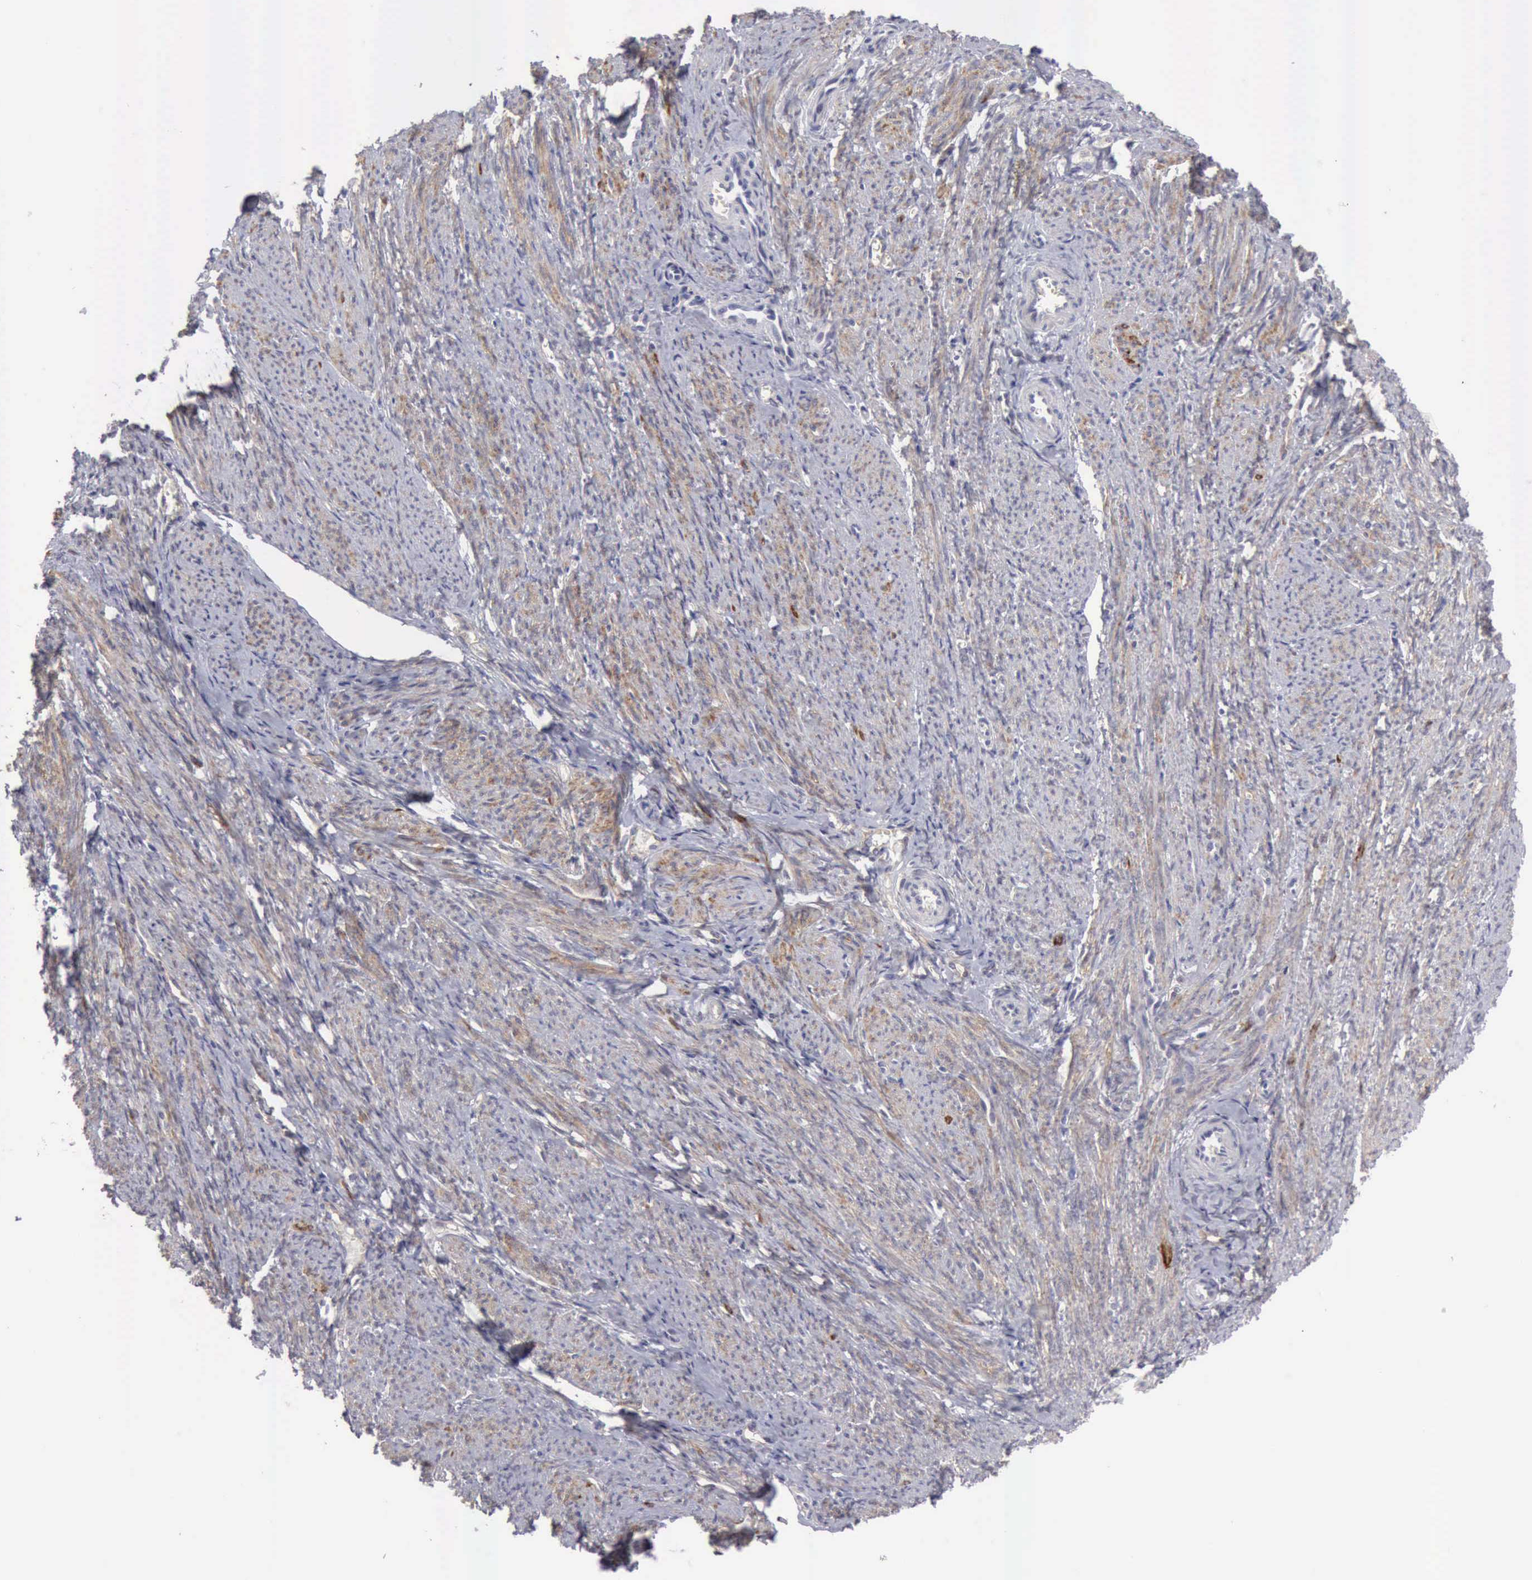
{"staining": {"intensity": "moderate", "quantity": "25%-75%", "location": "cytoplasmic/membranous"}, "tissue": "smooth muscle", "cell_type": "Smooth muscle cells", "image_type": "normal", "snomed": [{"axis": "morphology", "description": "Normal tissue, NOS"}, {"axis": "topography", "description": "Smooth muscle"}, {"axis": "topography", "description": "Cervix"}], "caption": "A high-resolution photomicrograph shows IHC staining of normal smooth muscle, which shows moderate cytoplasmic/membranous expression in about 25%-75% of smooth muscle cells. The staining is performed using DAB (3,3'-diaminobenzidine) brown chromogen to label protein expression. The nuclei are counter-stained blue using hematoxylin.", "gene": "TFRC", "patient": {"sex": "female", "age": 70}}